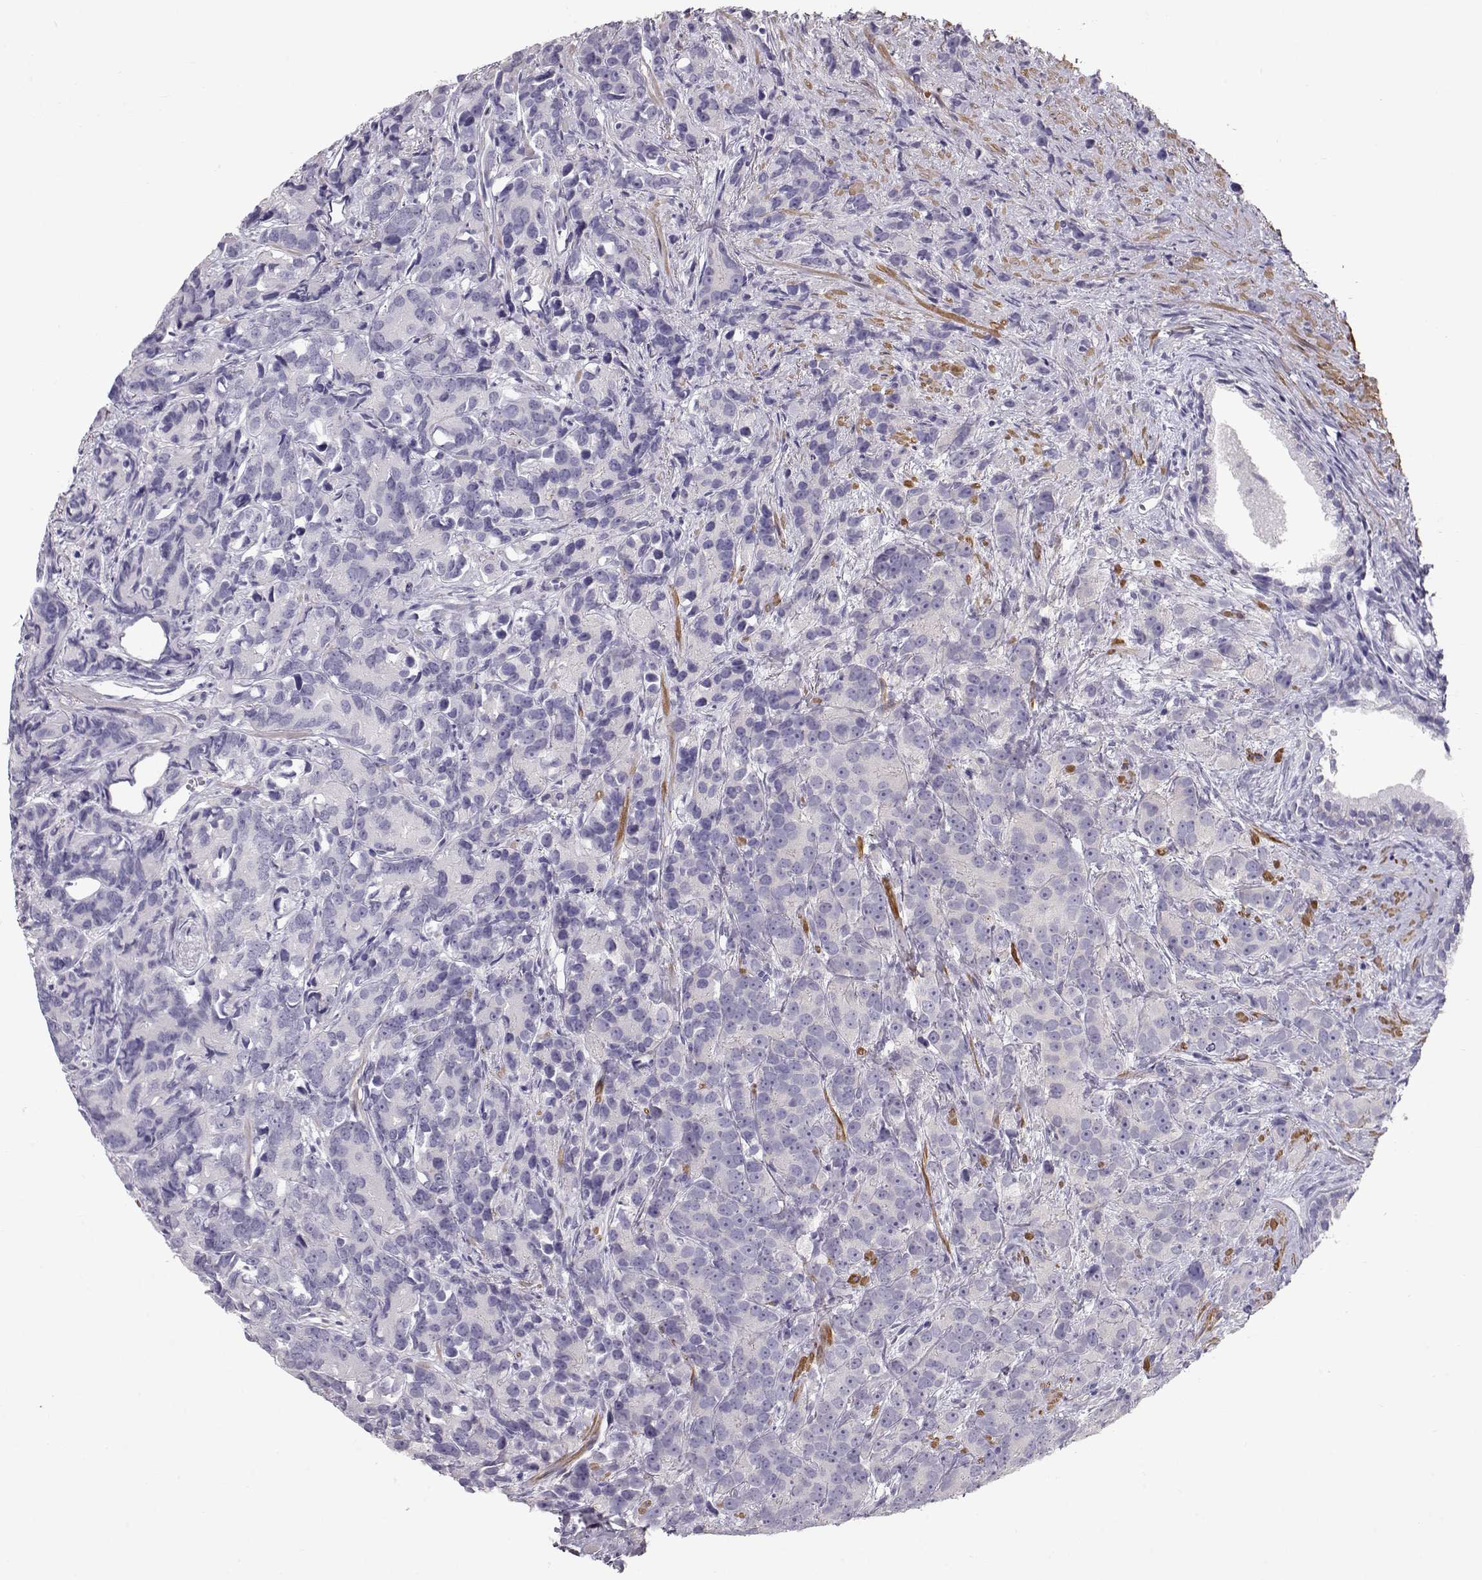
{"staining": {"intensity": "negative", "quantity": "none", "location": "none"}, "tissue": "prostate cancer", "cell_type": "Tumor cells", "image_type": "cancer", "snomed": [{"axis": "morphology", "description": "Adenocarcinoma, High grade"}, {"axis": "topography", "description": "Prostate"}], "caption": "This is an immunohistochemistry photomicrograph of human prostate high-grade adenocarcinoma. There is no expression in tumor cells.", "gene": "SLITRK3", "patient": {"sex": "male", "age": 90}}